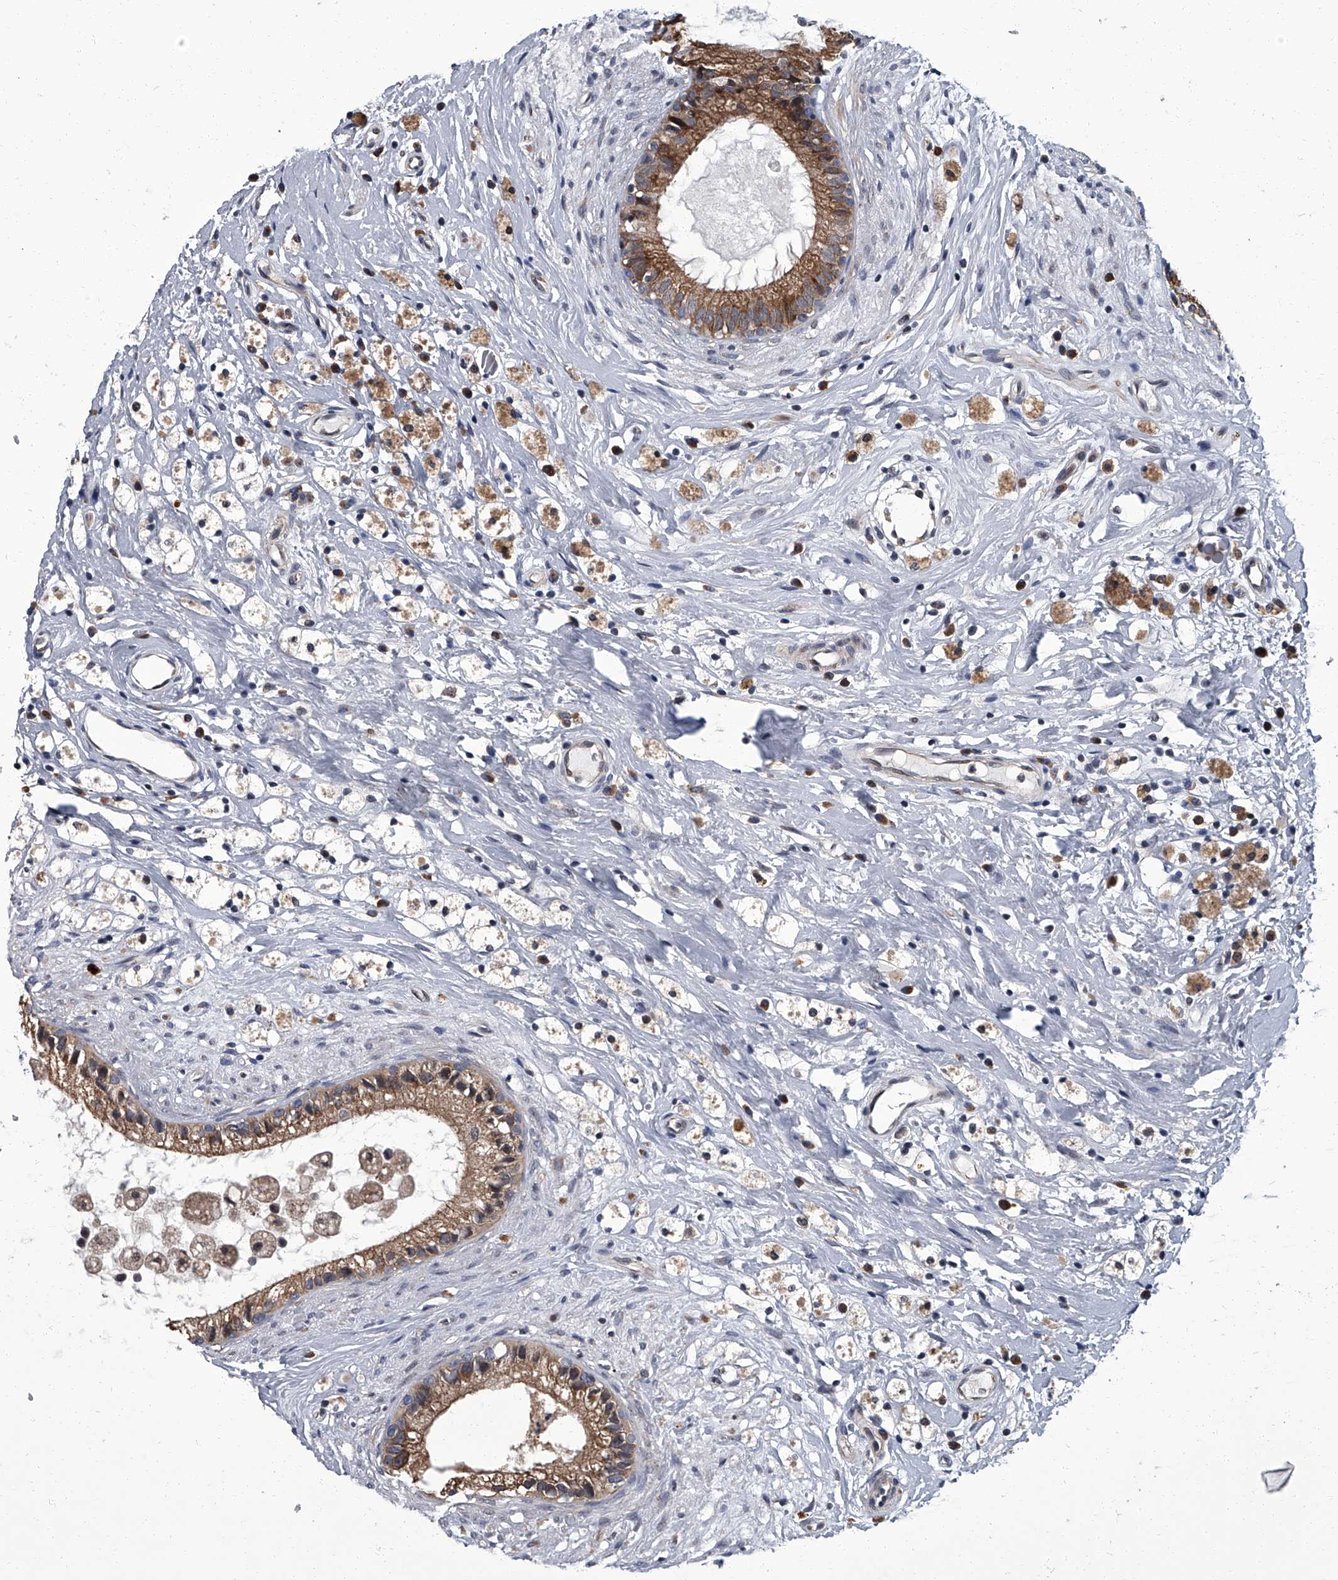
{"staining": {"intensity": "moderate", "quantity": ">75%", "location": "cytoplasmic/membranous"}, "tissue": "epididymis", "cell_type": "Glandular cells", "image_type": "normal", "snomed": [{"axis": "morphology", "description": "Normal tissue, NOS"}, {"axis": "topography", "description": "Epididymis"}], "caption": "An immunohistochemistry (IHC) image of benign tissue is shown. Protein staining in brown labels moderate cytoplasmic/membranous positivity in epididymis within glandular cells.", "gene": "ZNF274", "patient": {"sex": "male", "age": 80}}